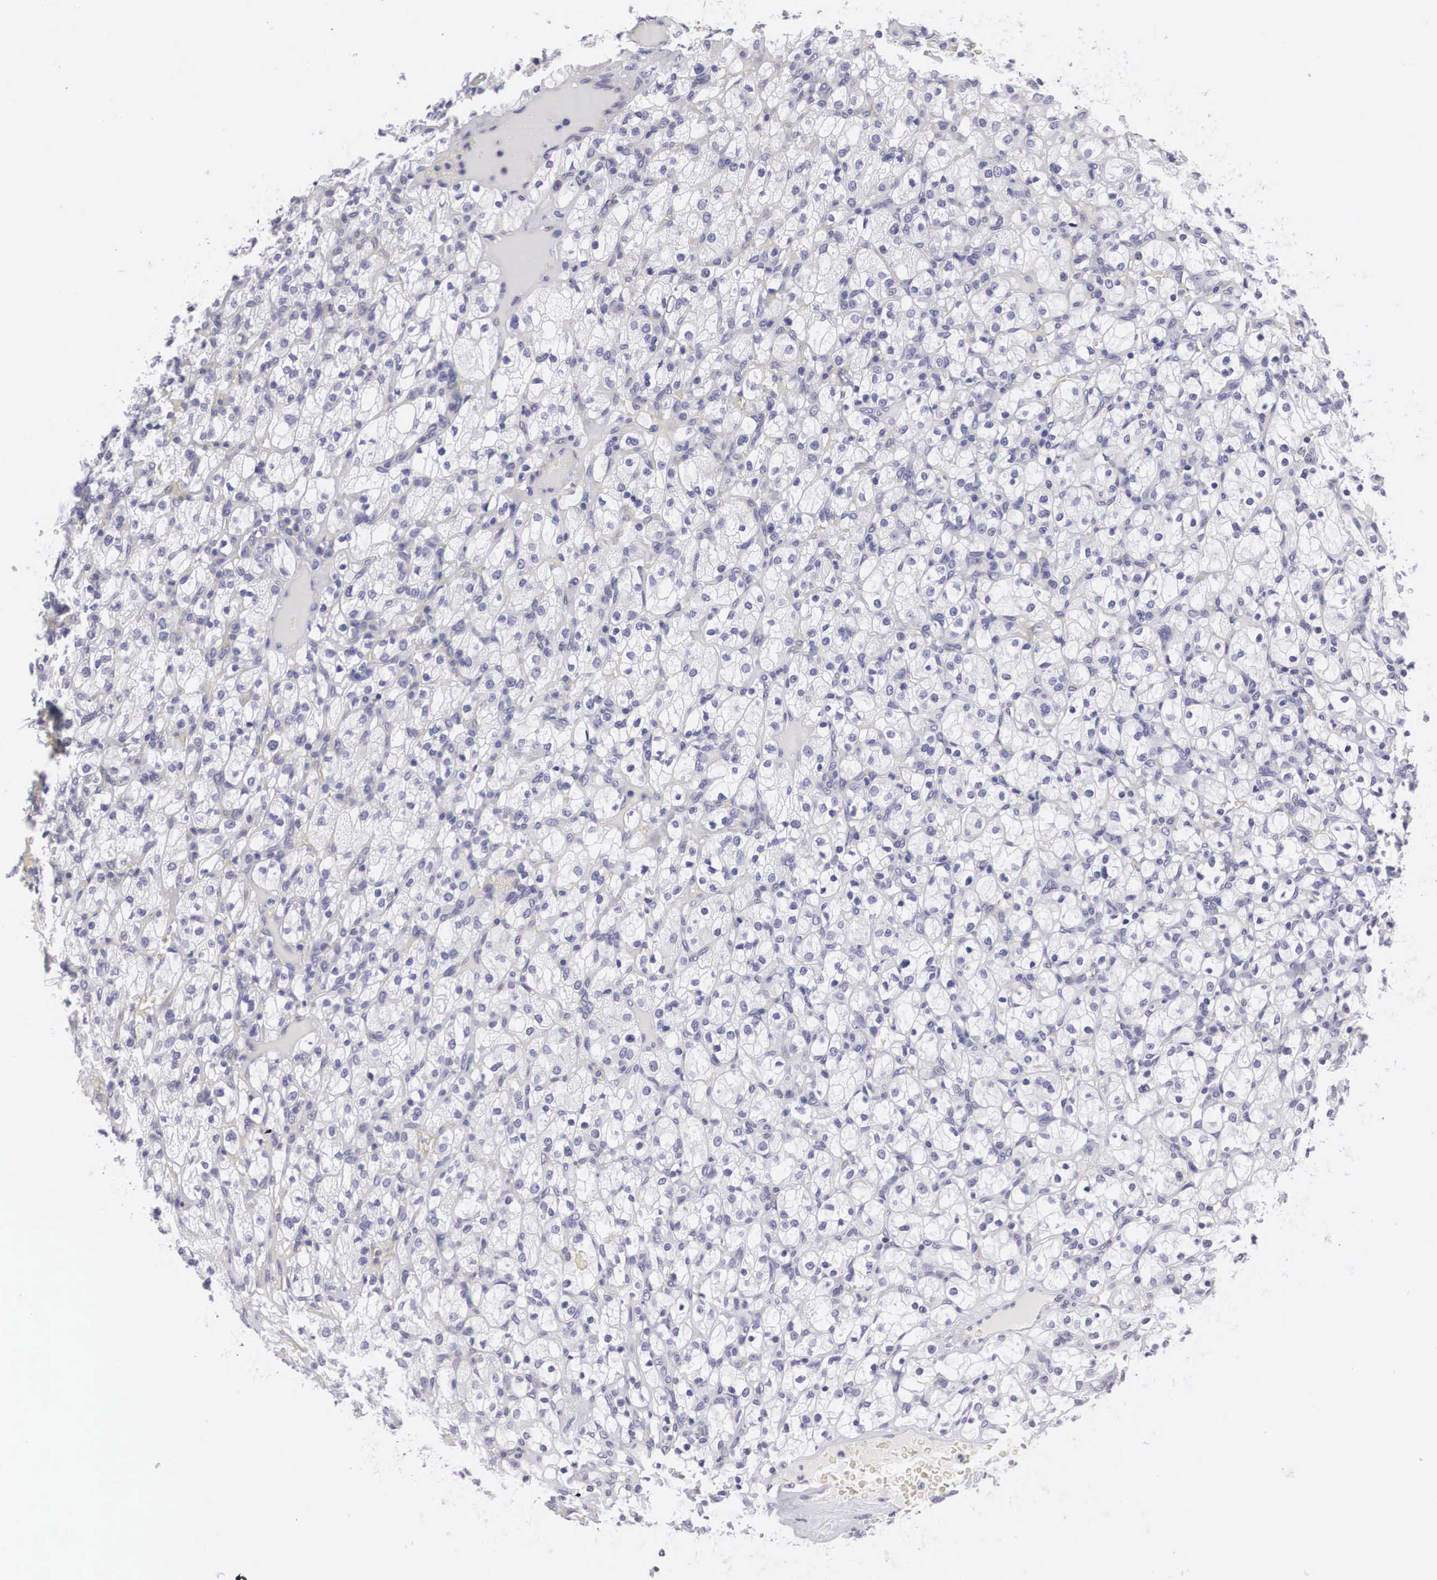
{"staining": {"intensity": "negative", "quantity": "none", "location": "none"}, "tissue": "renal cancer", "cell_type": "Tumor cells", "image_type": "cancer", "snomed": [{"axis": "morphology", "description": "Adenocarcinoma, NOS"}, {"axis": "topography", "description": "Kidney"}], "caption": "An image of renal cancer stained for a protein demonstrates no brown staining in tumor cells.", "gene": "ARMCX3", "patient": {"sex": "female", "age": 83}}